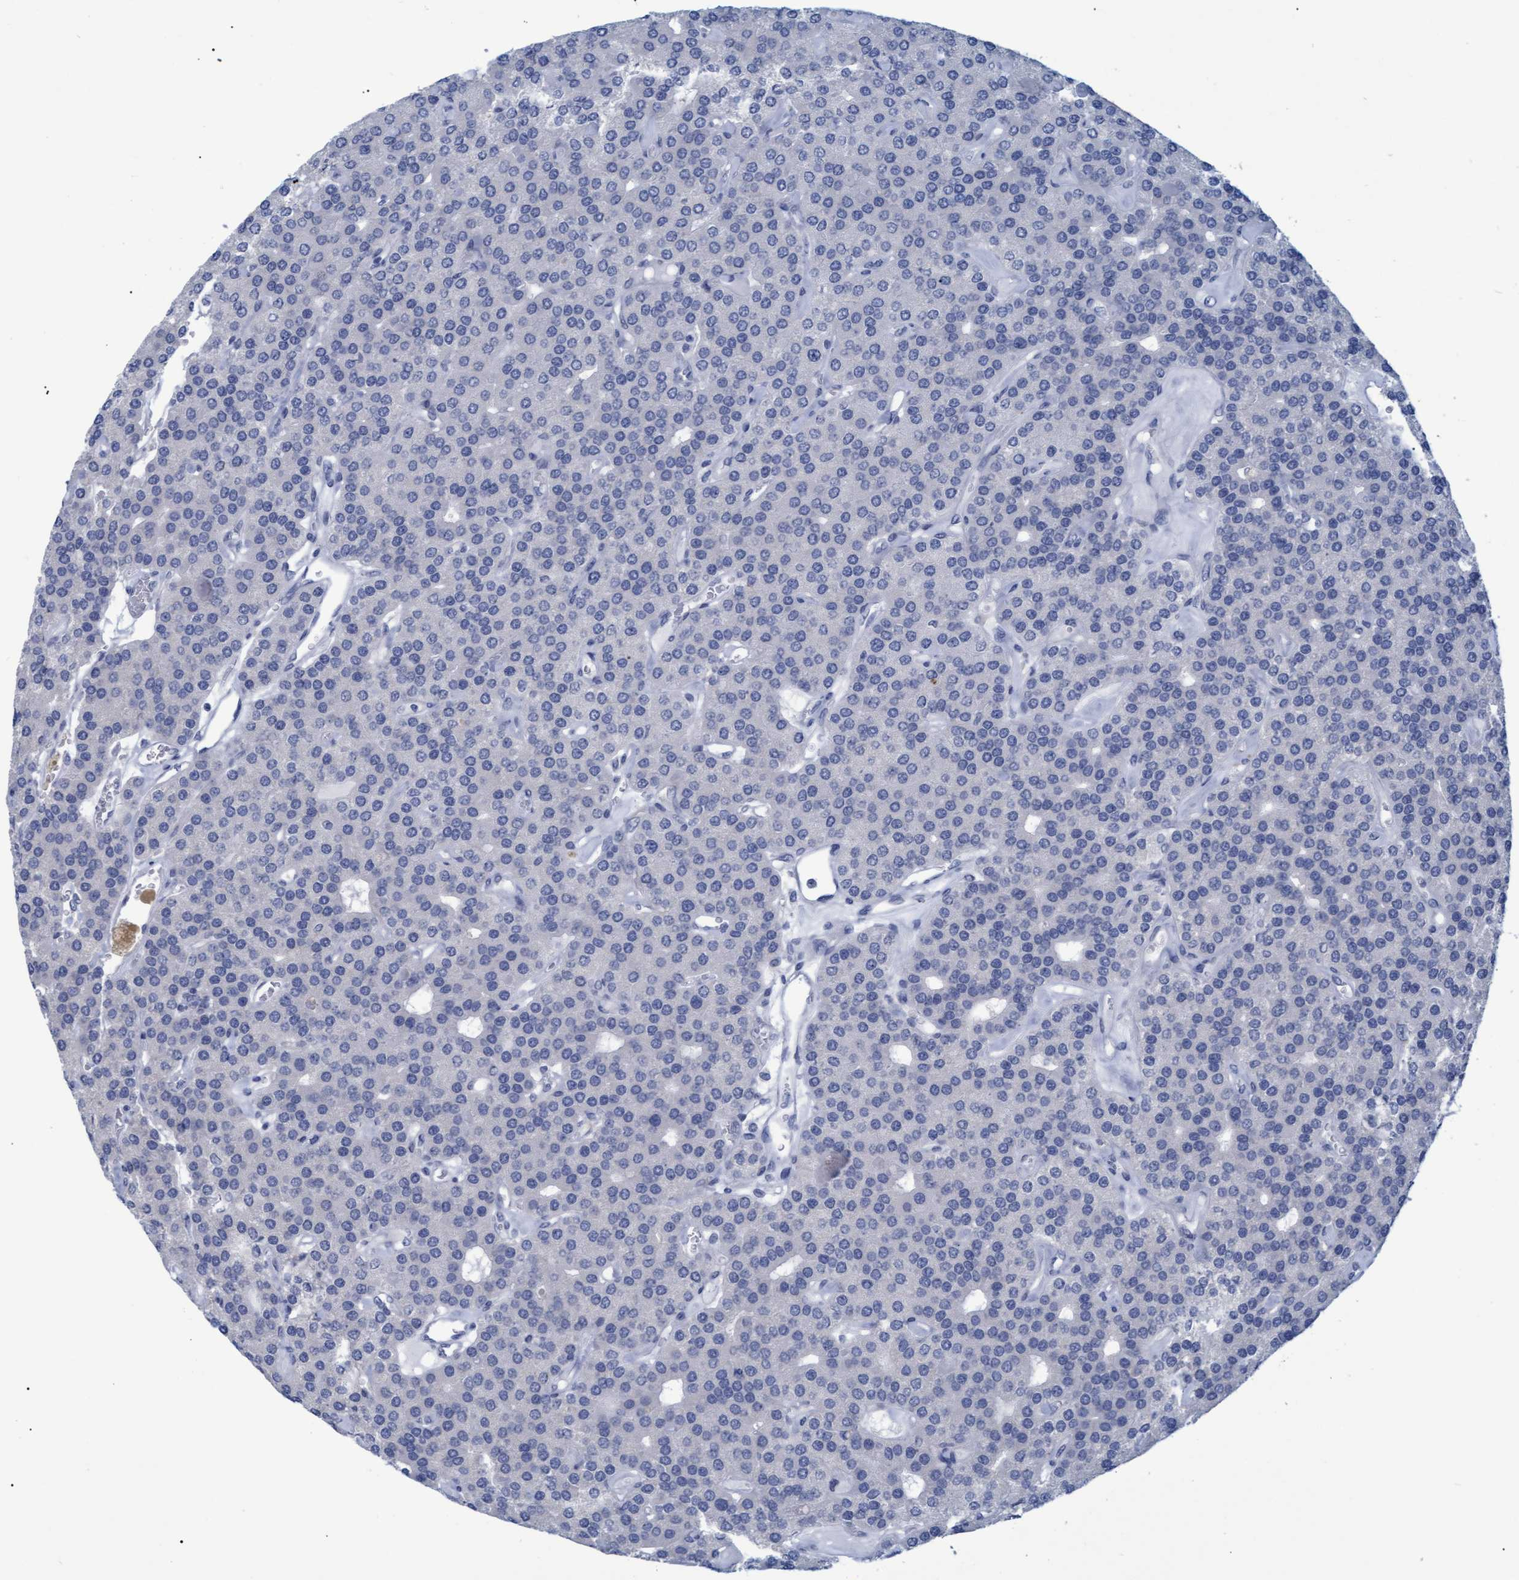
{"staining": {"intensity": "negative", "quantity": "none", "location": "none"}, "tissue": "parathyroid gland", "cell_type": "Glandular cells", "image_type": "normal", "snomed": [{"axis": "morphology", "description": "Normal tissue, NOS"}, {"axis": "morphology", "description": "Adenoma, NOS"}, {"axis": "topography", "description": "Parathyroid gland"}], "caption": "This is an IHC histopathology image of benign human parathyroid gland. There is no expression in glandular cells.", "gene": "SSTR3", "patient": {"sex": "female", "age": 86}}